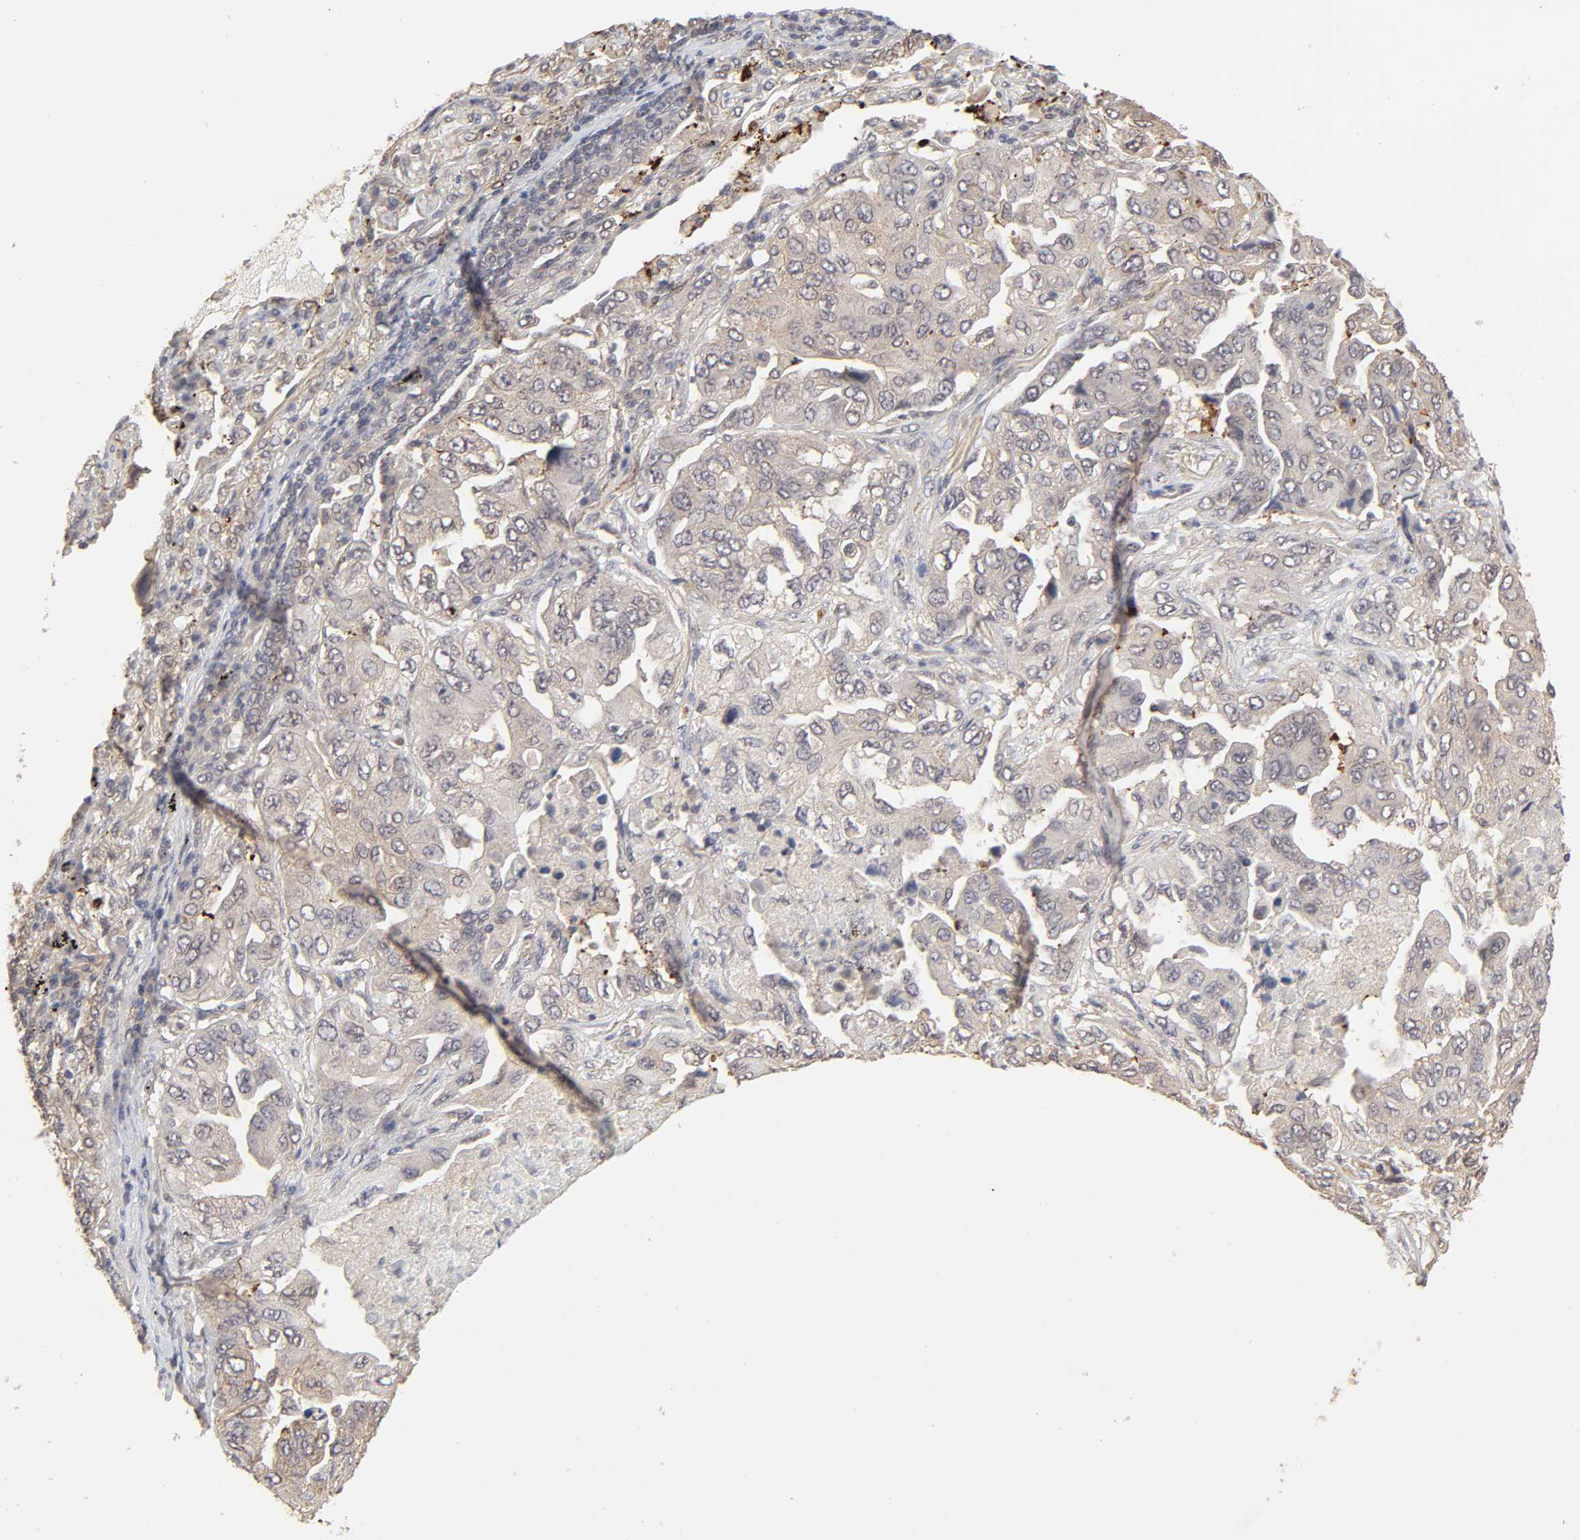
{"staining": {"intensity": "weak", "quantity": "25%-75%", "location": "cytoplasmic/membranous"}, "tissue": "lung cancer", "cell_type": "Tumor cells", "image_type": "cancer", "snomed": [{"axis": "morphology", "description": "Adenocarcinoma, NOS"}, {"axis": "topography", "description": "Lung"}], "caption": "Approximately 25%-75% of tumor cells in lung cancer (adenocarcinoma) reveal weak cytoplasmic/membranous protein staining as visualized by brown immunohistochemical staining.", "gene": "MAPK1", "patient": {"sex": "female", "age": 65}}